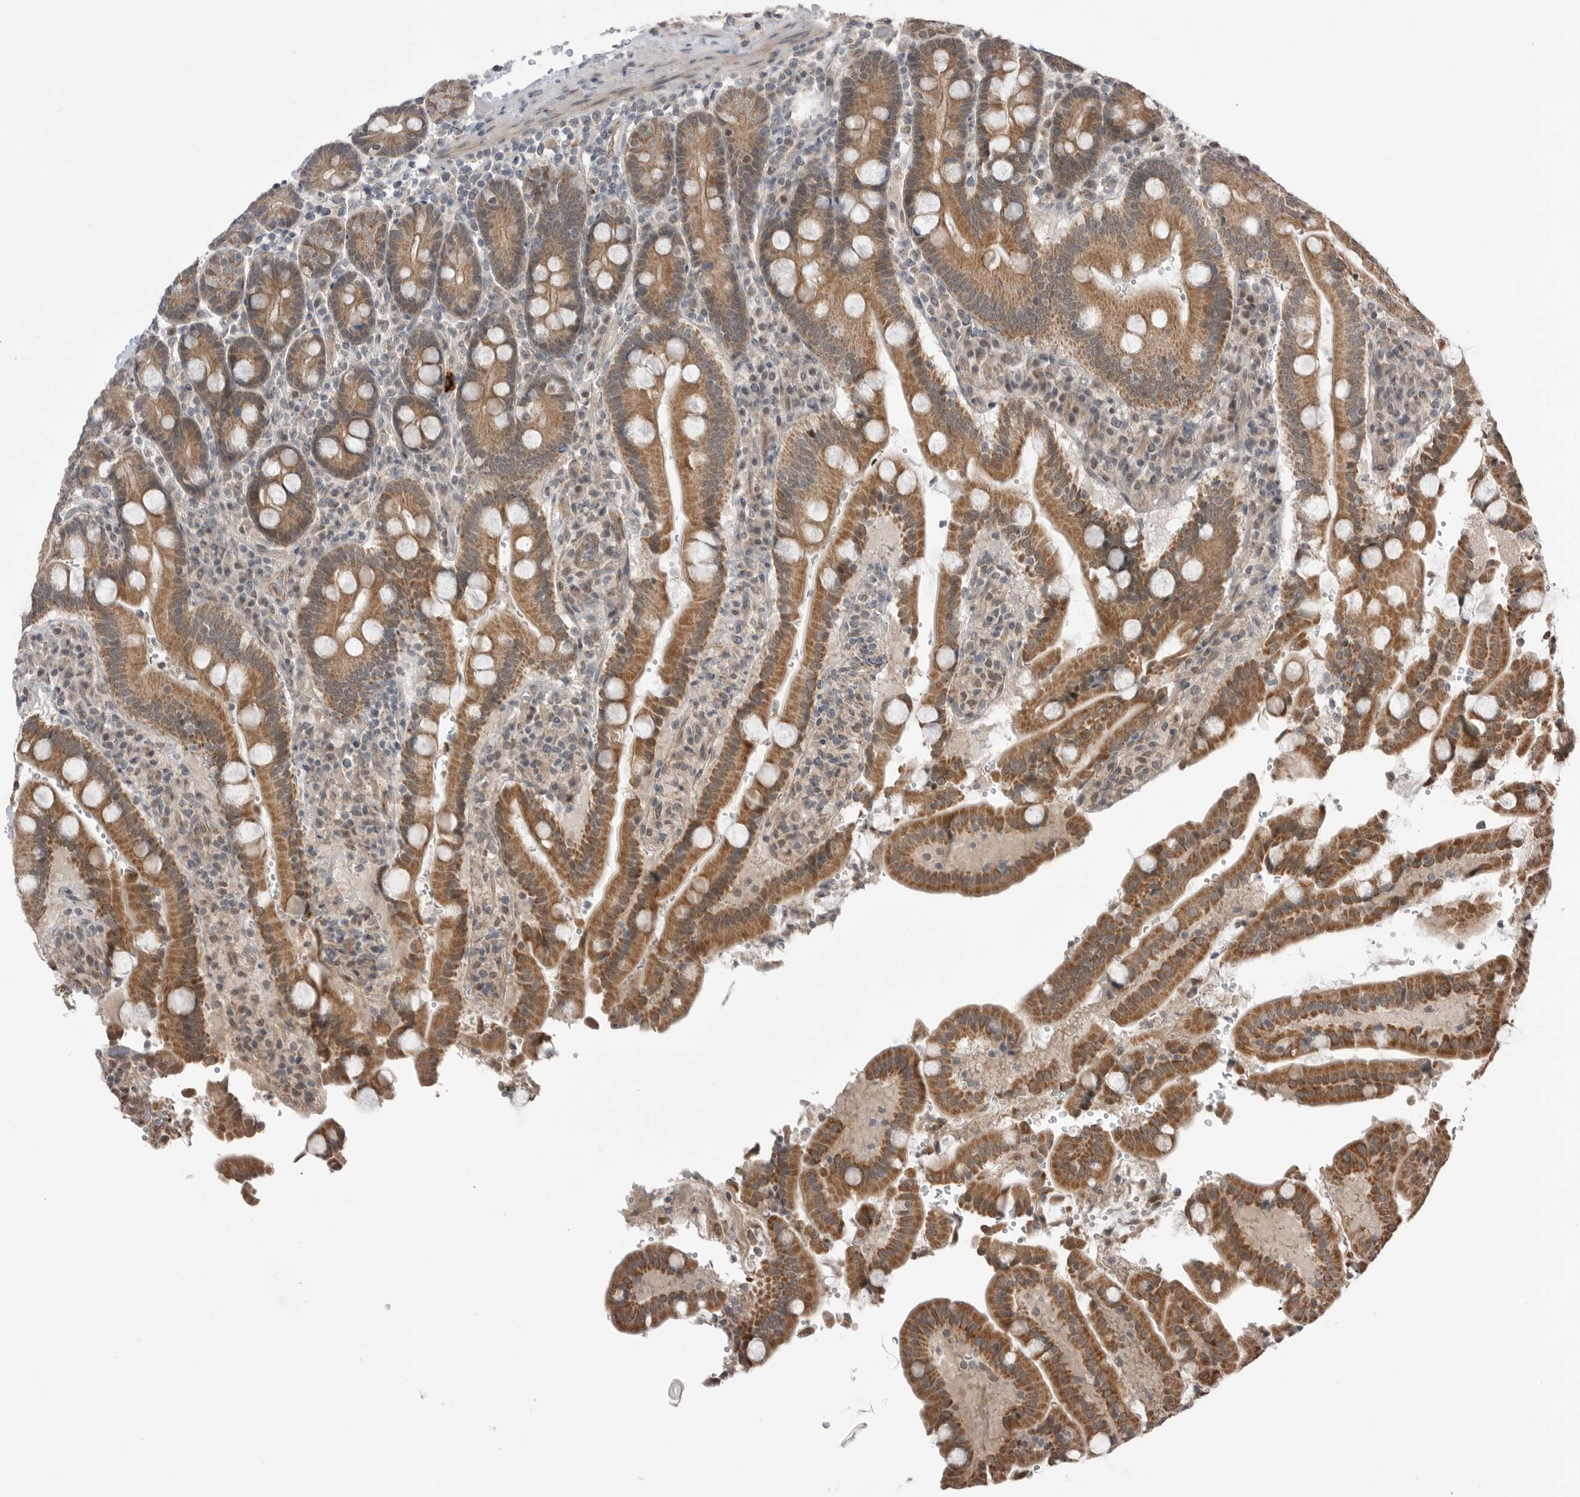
{"staining": {"intensity": "moderate", "quantity": ">75%", "location": "cytoplasmic/membranous"}, "tissue": "duodenum", "cell_type": "Glandular cells", "image_type": "normal", "snomed": [{"axis": "morphology", "description": "Normal tissue, NOS"}, {"axis": "topography", "description": "Small intestine, NOS"}], "caption": "An immunohistochemistry photomicrograph of normal tissue is shown. Protein staining in brown shows moderate cytoplasmic/membranous positivity in duodenum within glandular cells.", "gene": "NTAQ1", "patient": {"sex": "female", "age": 71}}